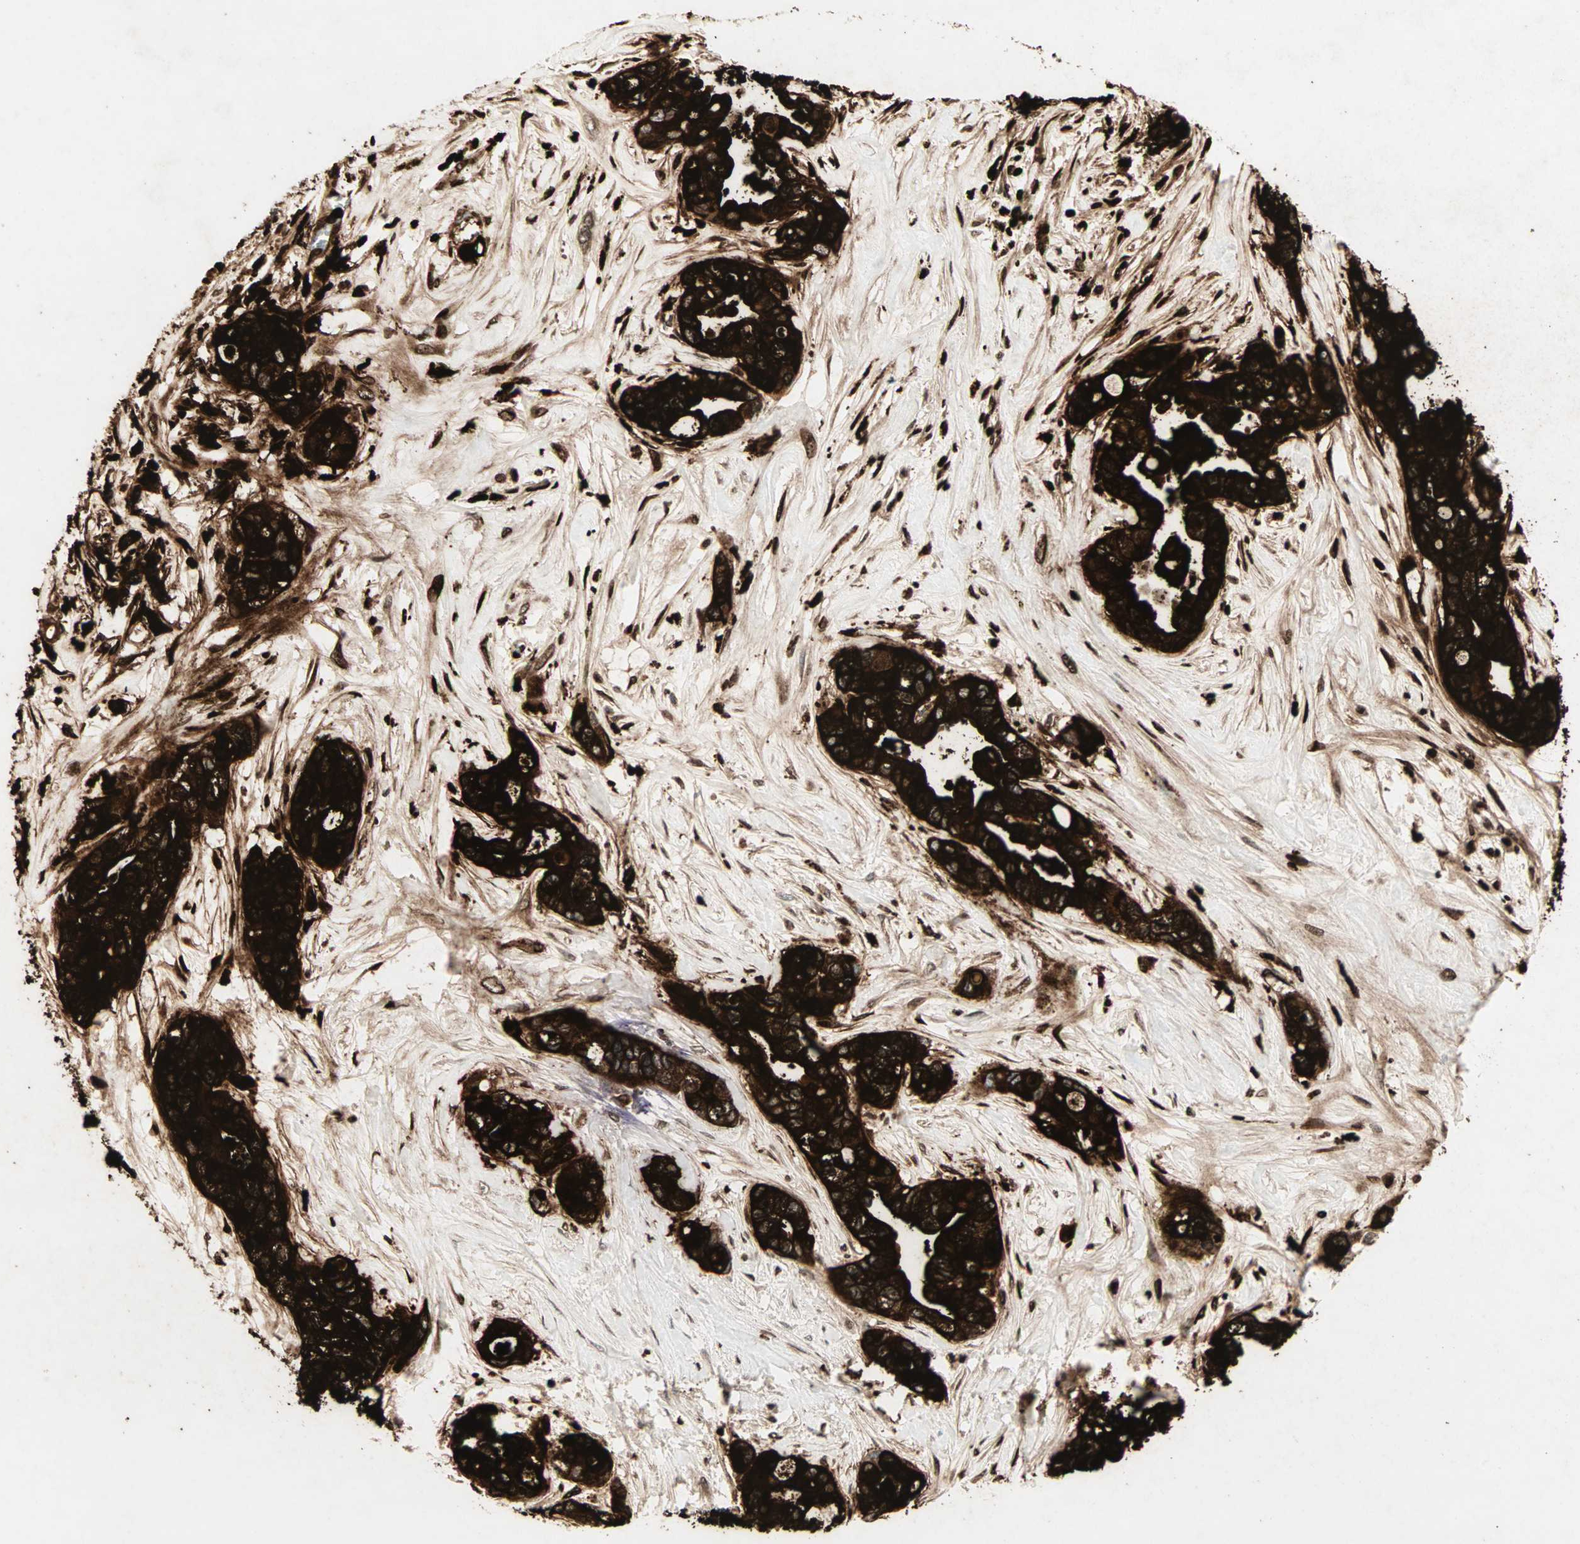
{"staining": {"intensity": "strong", "quantity": ">75%", "location": "cytoplasmic/membranous"}, "tissue": "pancreatic cancer", "cell_type": "Tumor cells", "image_type": "cancer", "snomed": [{"axis": "morphology", "description": "Adenocarcinoma, NOS"}, {"axis": "topography", "description": "Pancreas"}], "caption": "Approximately >75% of tumor cells in pancreatic adenocarcinoma display strong cytoplasmic/membranous protein staining as visualized by brown immunohistochemical staining.", "gene": "CEACAM6", "patient": {"sex": "female", "age": 77}}